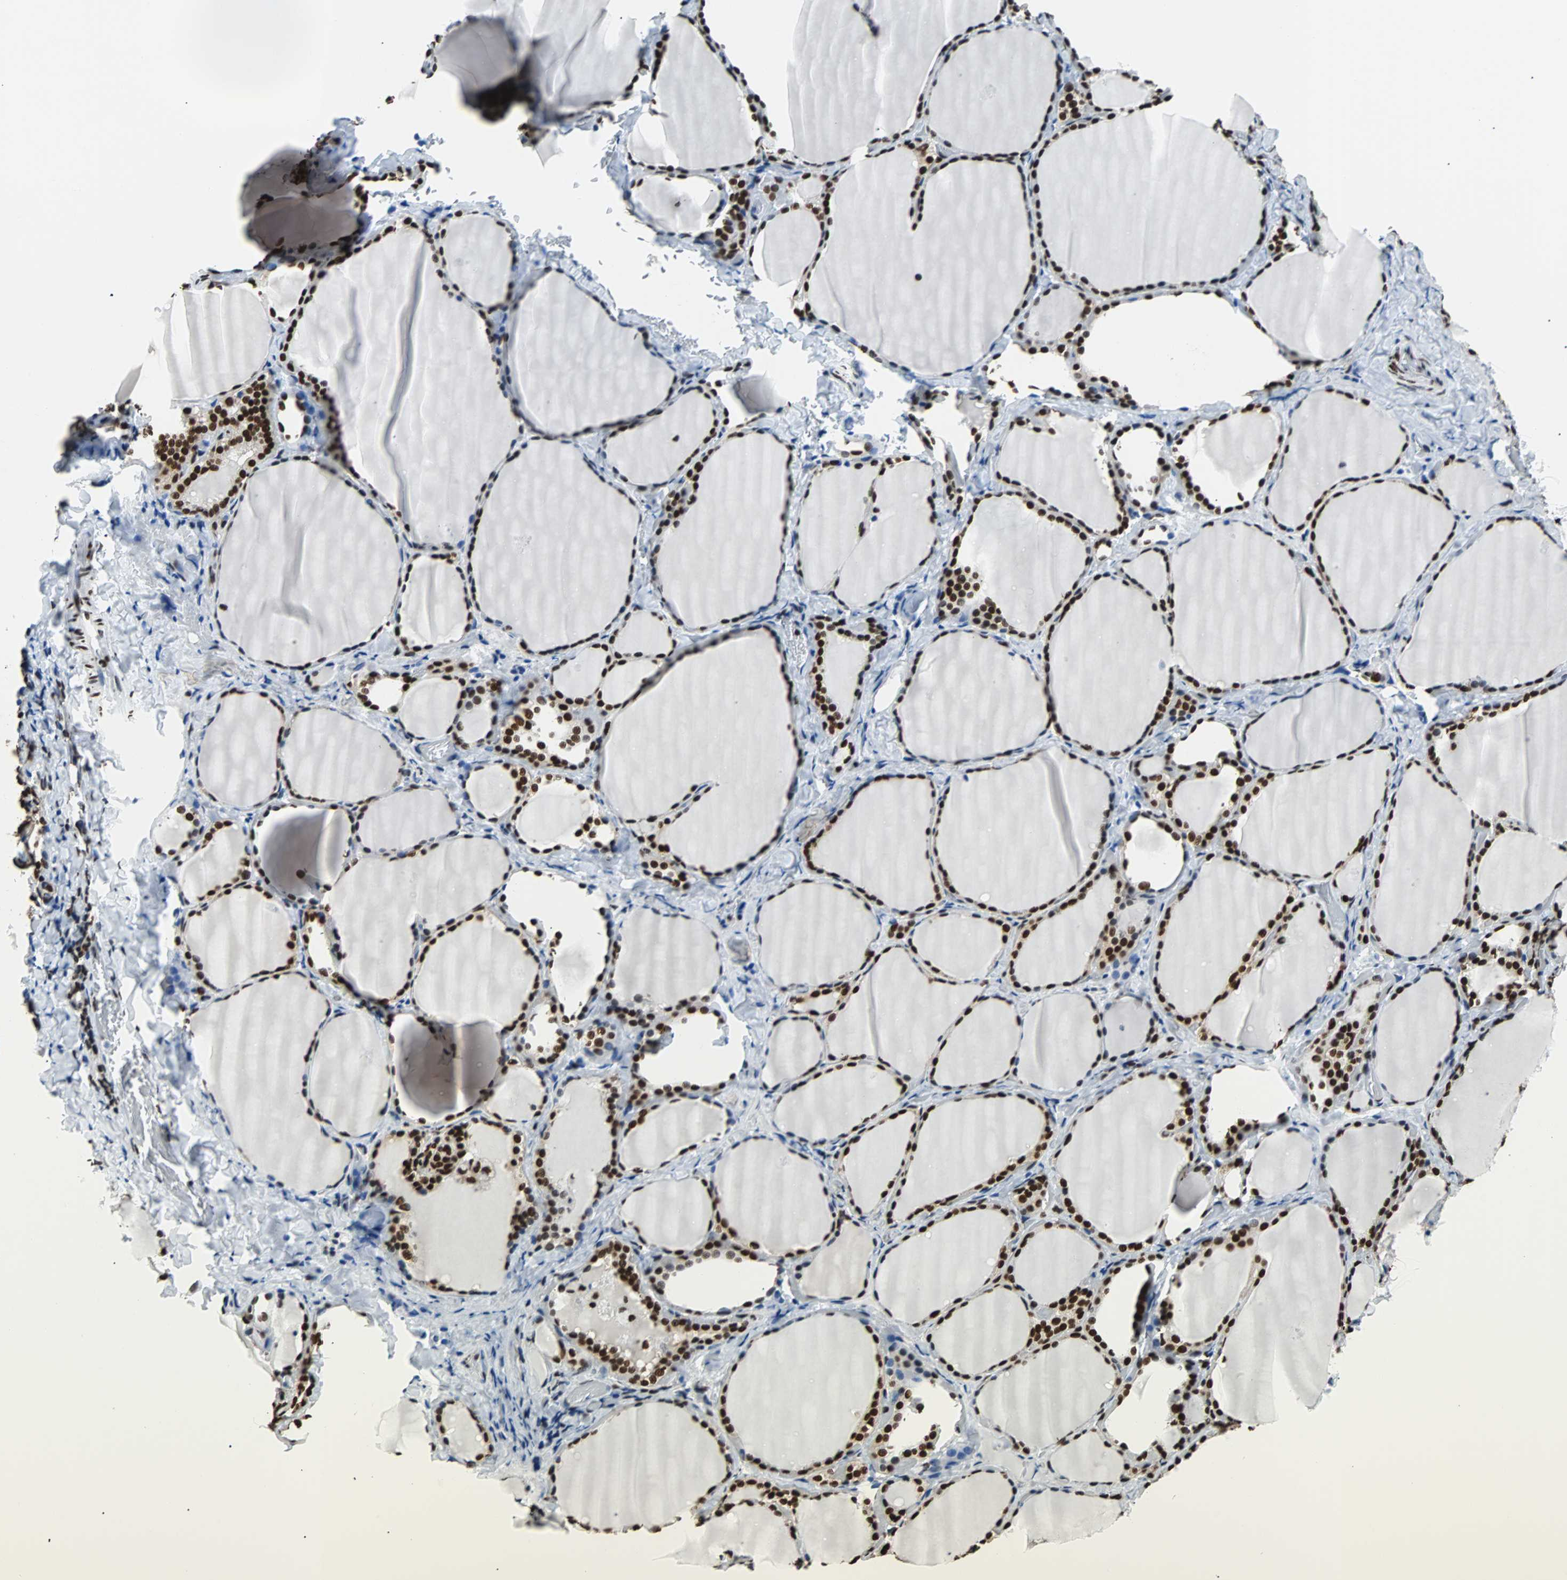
{"staining": {"intensity": "strong", "quantity": ">75%", "location": "nuclear"}, "tissue": "thyroid gland", "cell_type": "Glandular cells", "image_type": "normal", "snomed": [{"axis": "morphology", "description": "Normal tissue, NOS"}, {"axis": "morphology", "description": "Papillary adenocarcinoma, NOS"}, {"axis": "topography", "description": "Thyroid gland"}], "caption": "Immunohistochemistry (DAB (3,3'-diaminobenzidine)) staining of normal human thyroid gland demonstrates strong nuclear protein staining in approximately >75% of glandular cells.", "gene": "FUBP1", "patient": {"sex": "female", "age": 30}}